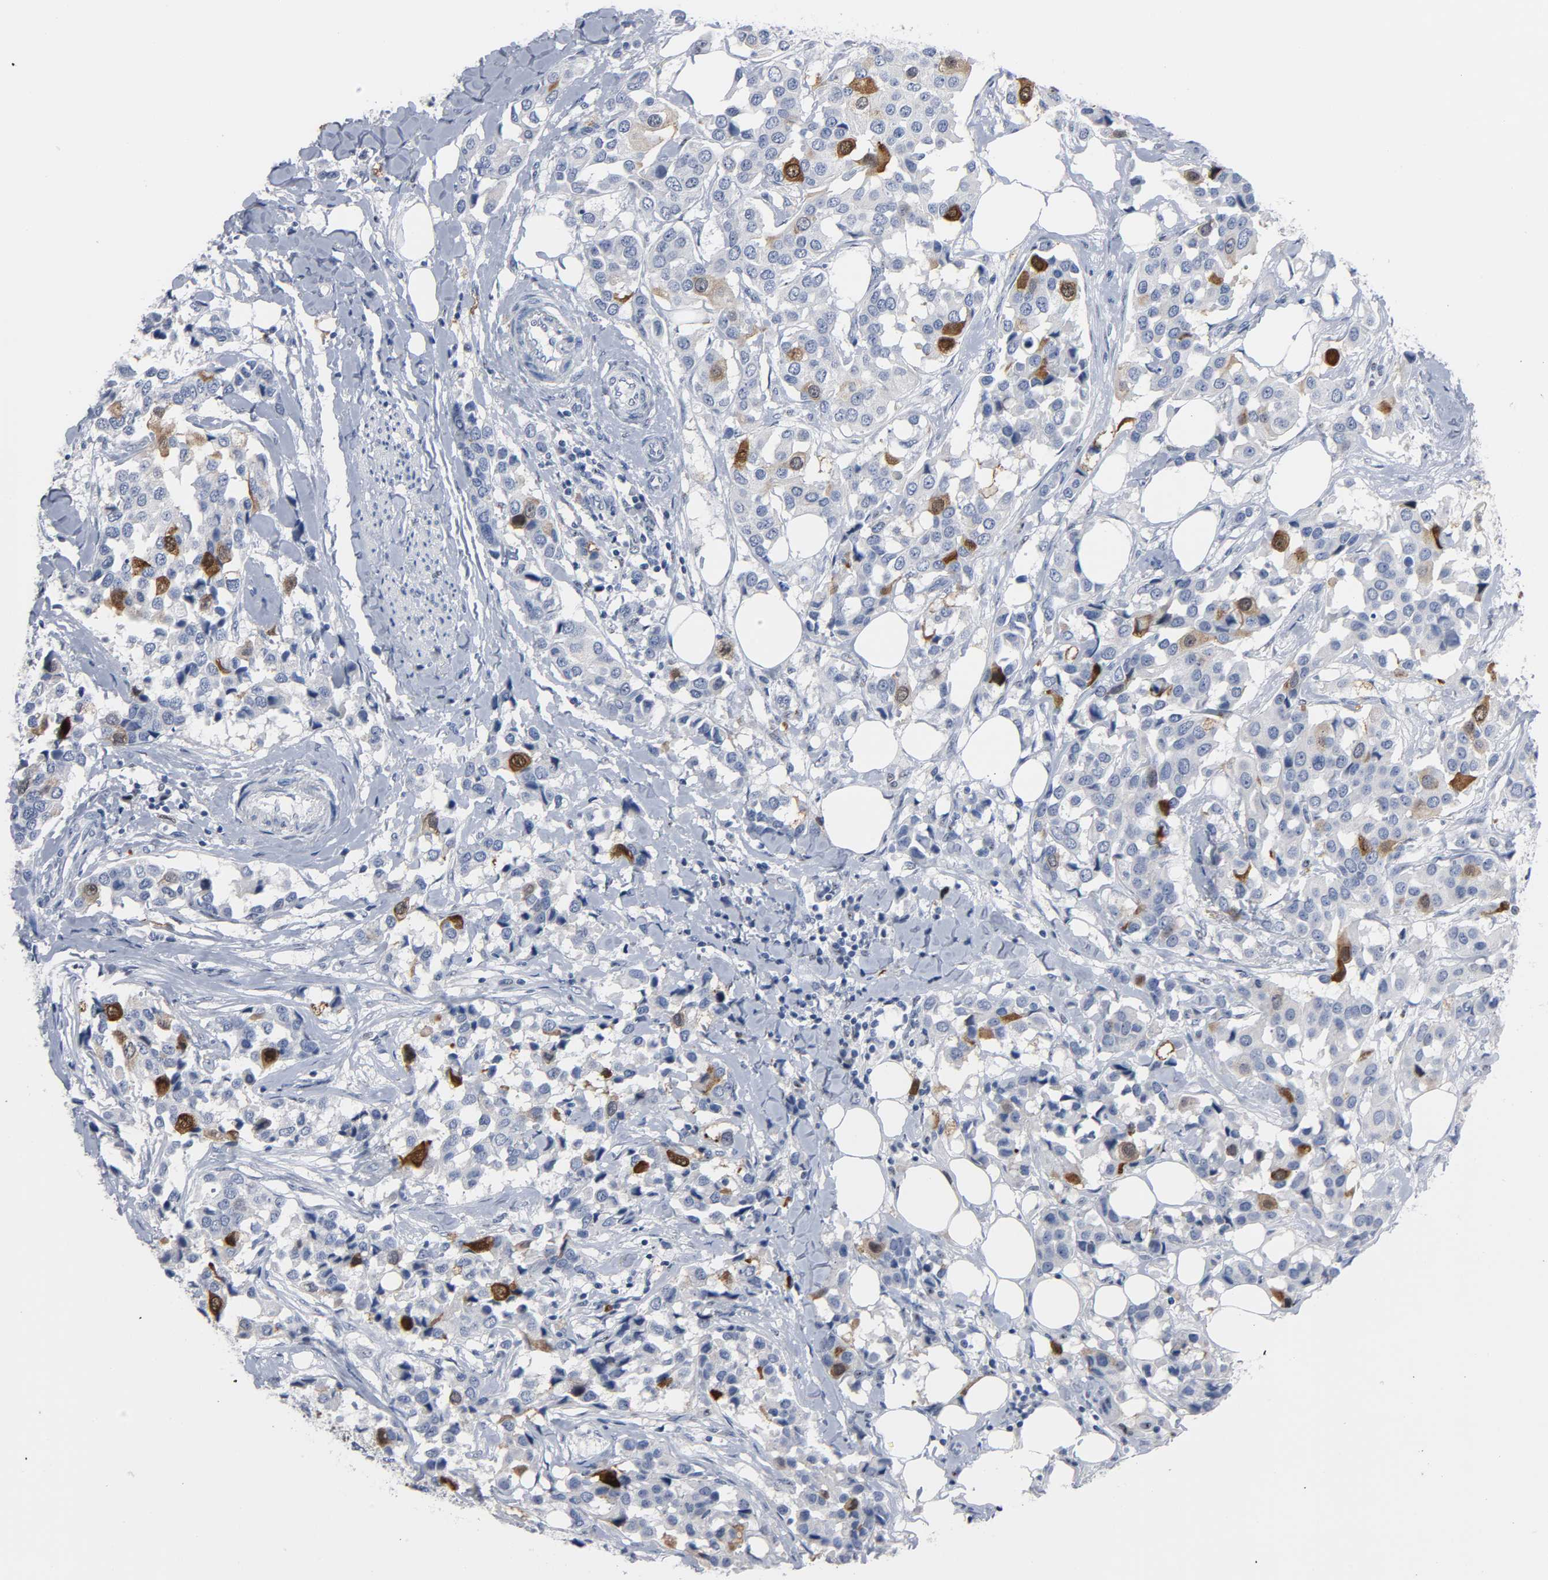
{"staining": {"intensity": "strong", "quantity": "<25%", "location": "cytoplasmic/membranous,nuclear"}, "tissue": "breast cancer", "cell_type": "Tumor cells", "image_type": "cancer", "snomed": [{"axis": "morphology", "description": "Duct carcinoma"}, {"axis": "topography", "description": "Breast"}], "caption": "Tumor cells show medium levels of strong cytoplasmic/membranous and nuclear expression in approximately <25% of cells in human breast cancer. Immunohistochemistry (ihc) stains the protein in brown and the nuclei are stained blue.", "gene": "CDC20", "patient": {"sex": "female", "age": 80}}